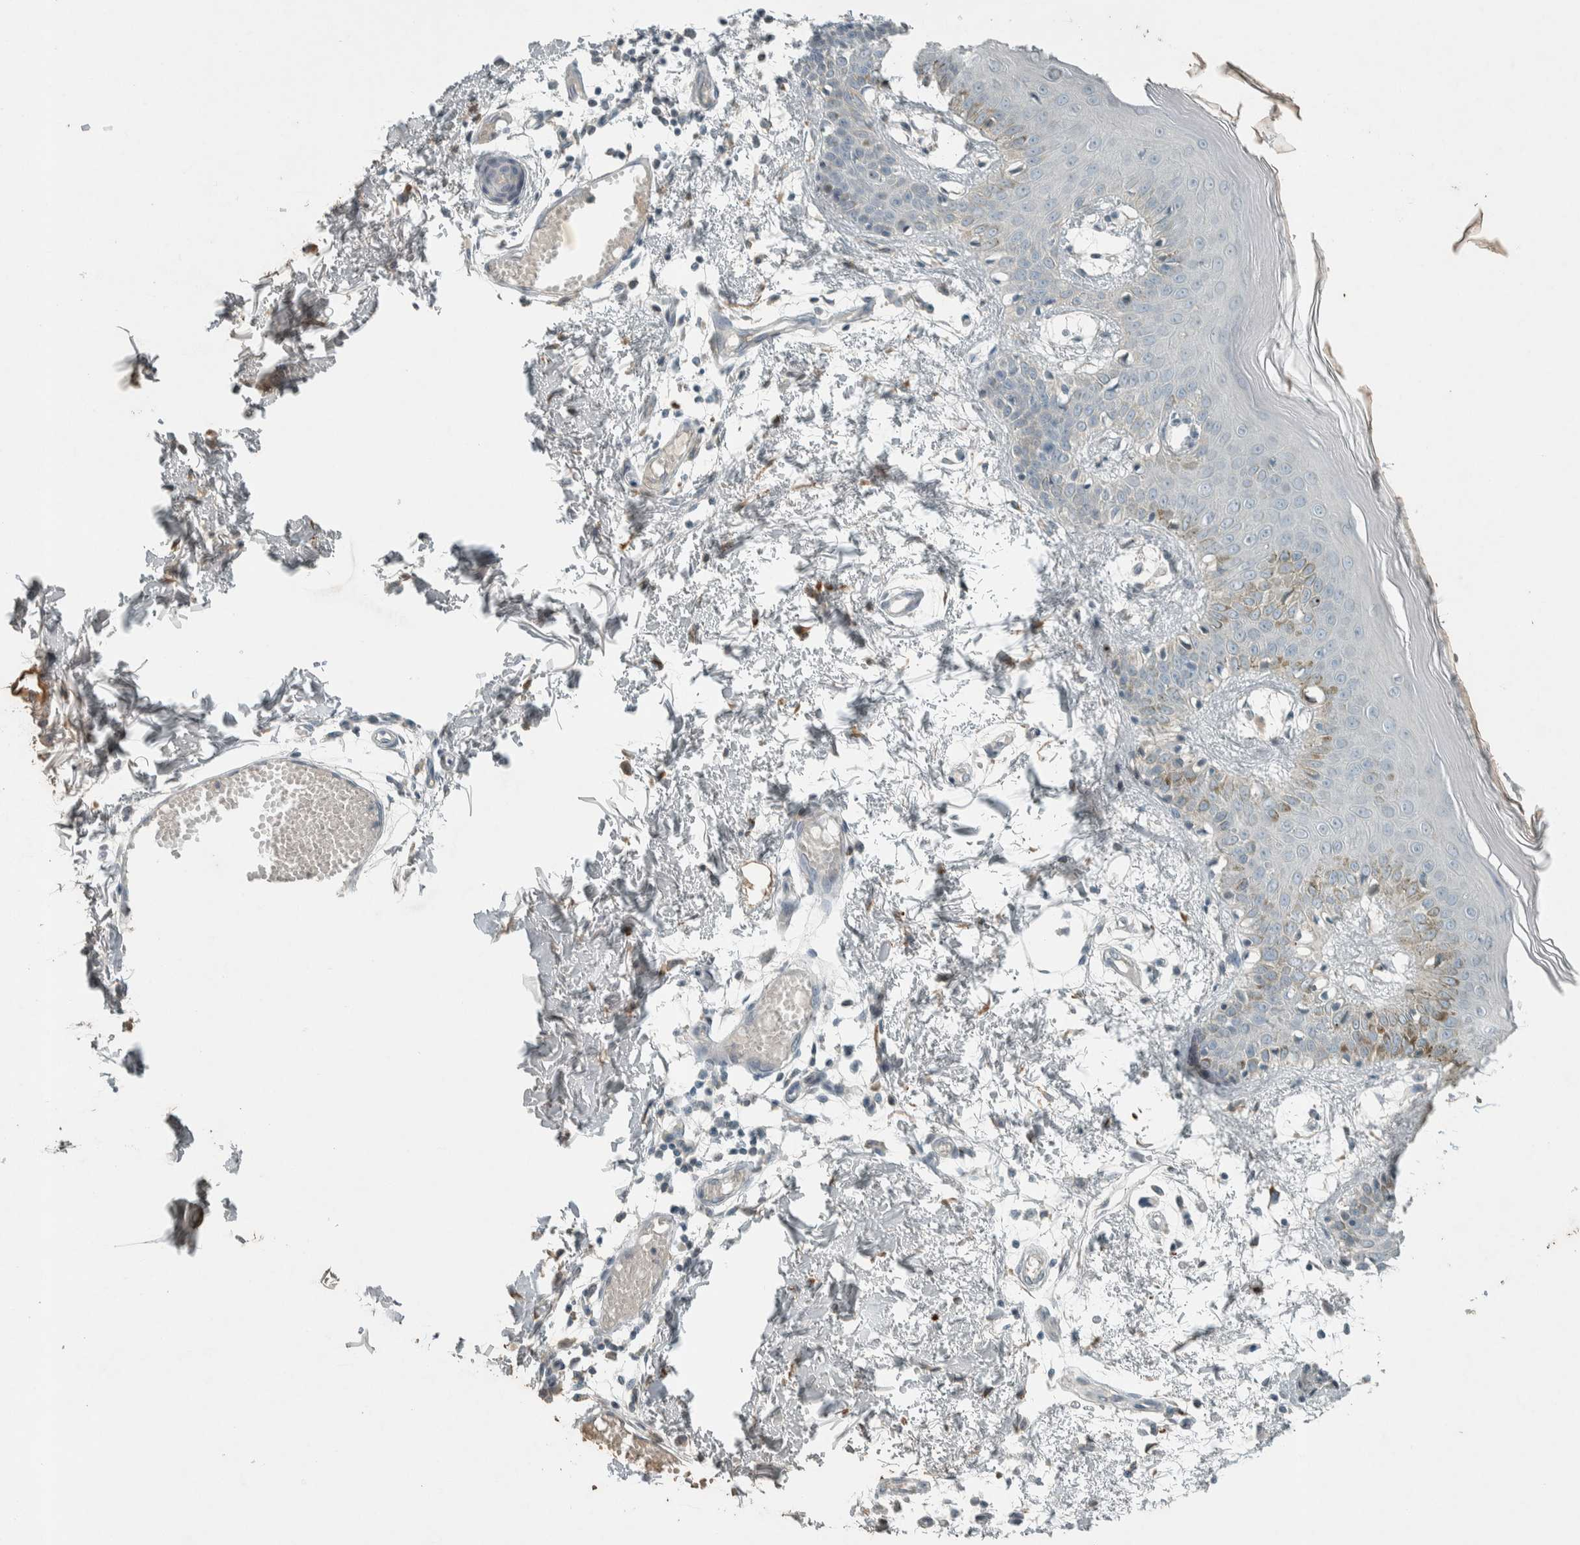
{"staining": {"intensity": "moderate", "quantity": ">75%", "location": "cytoplasmic/membranous"}, "tissue": "skin", "cell_type": "Fibroblasts", "image_type": "normal", "snomed": [{"axis": "morphology", "description": "Normal tissue, NOS"}, {"axis": "topography", "description": "Skin"}], "caption": "A photomicrograph of human skin stained for a protein demonstrates moderate cytoplasmic/membranous brown staining in fibroblasts. (DAB IHC, brown staining for protein, blue staining for nuclei).", "gene": "CERCAM", "patient": {"sex": "male", "age": 53}}